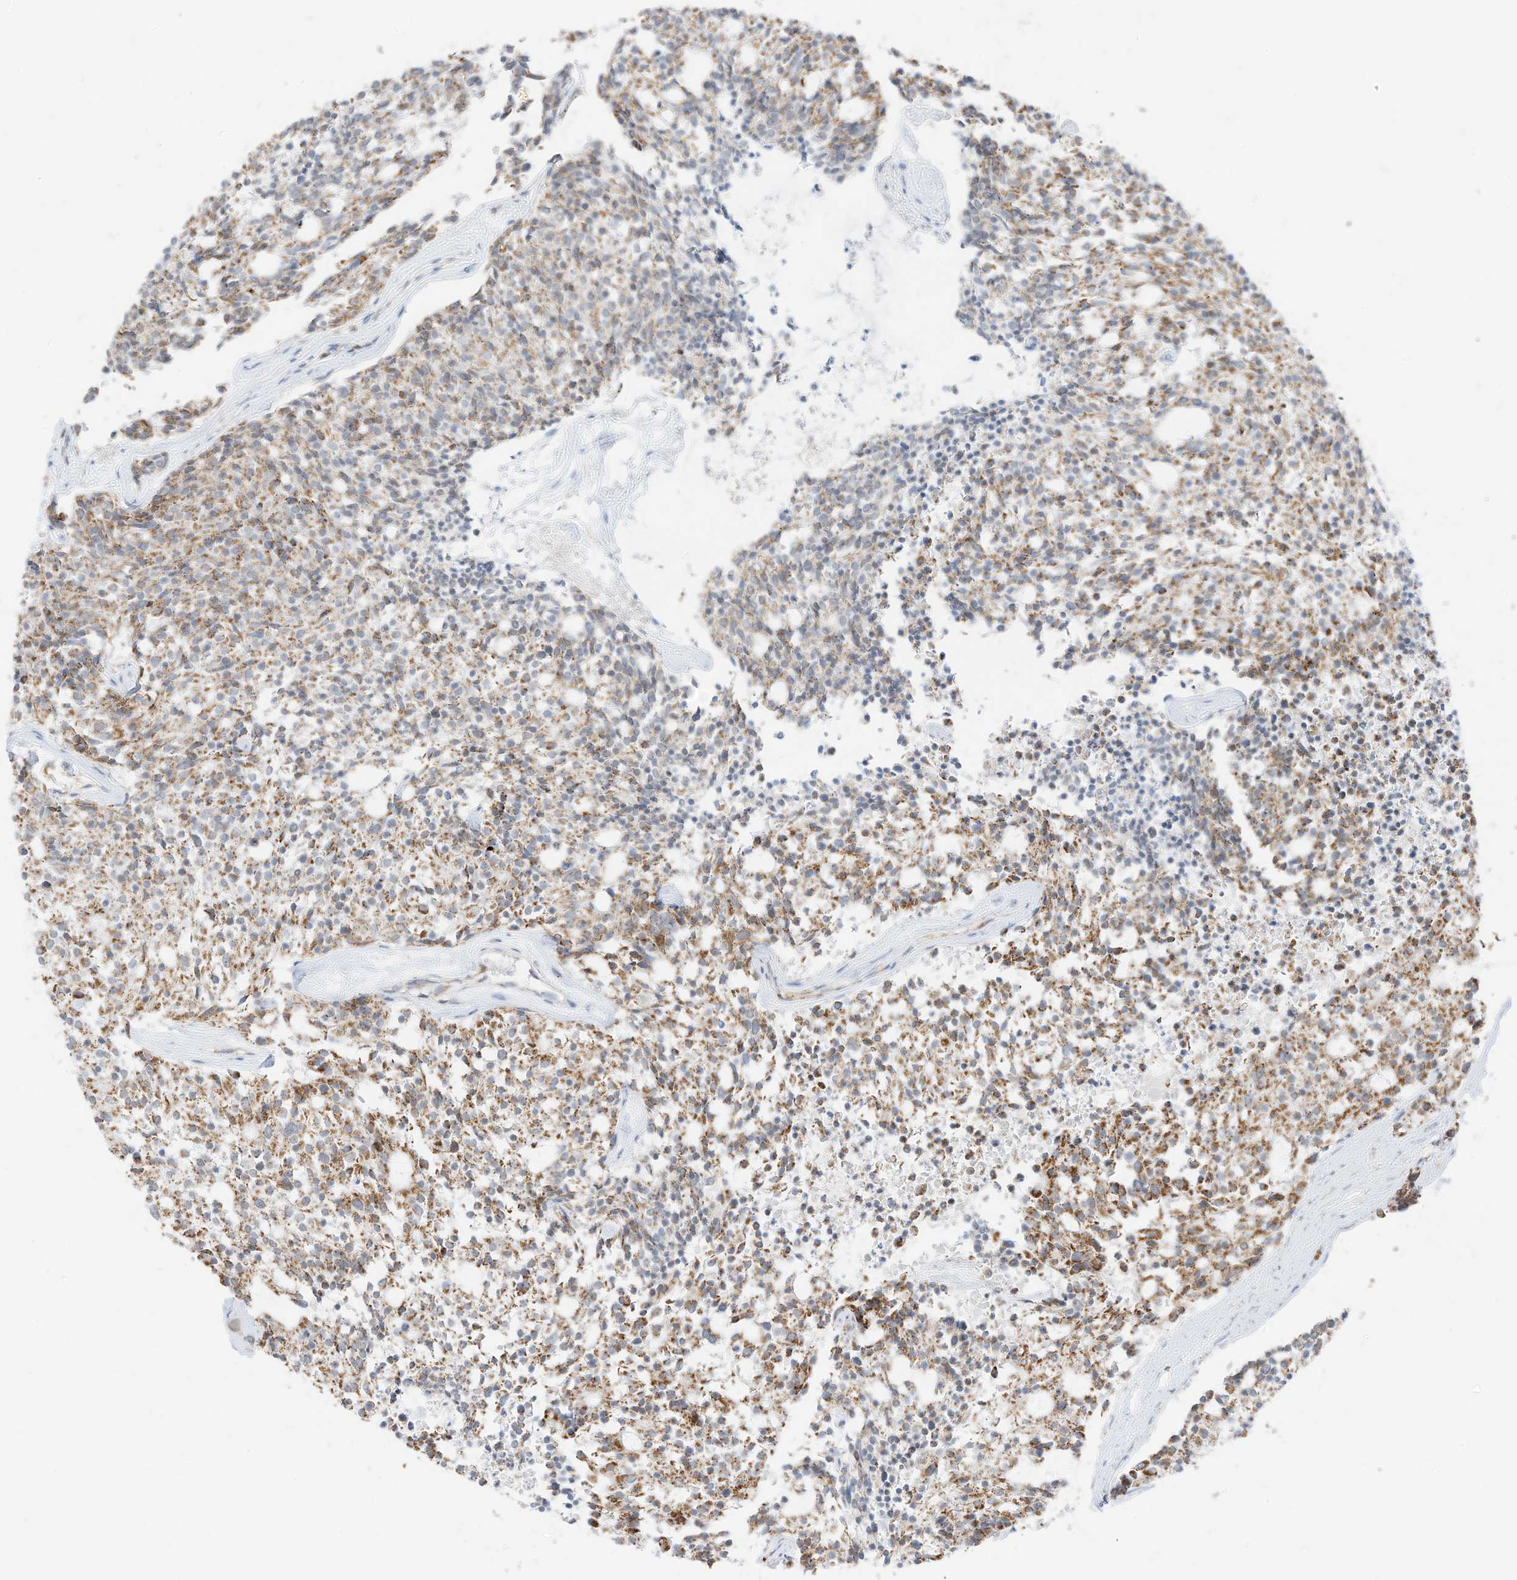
{"staining": {"intensity": "moderate", "quantity": ">75%", "location": "cytoplasmic/membranous"}, "tissue": "carcinoid", "cell_type": "Tumor cells", "image_type": "cancer", "snomed": [{"axis": "morphology", "description": "Carcinoid, malignant, NOS"}, {"axis": "topography", "description": "Pancreas"}], "caption": "Malignant carcinoid stained for a protein (brown) reveals moderate cytoplasmic/membranous positive positivity in about >75% of tumor cells.", "gene": "MTUS2", "patient": {"sex": "female", "age": 54}}